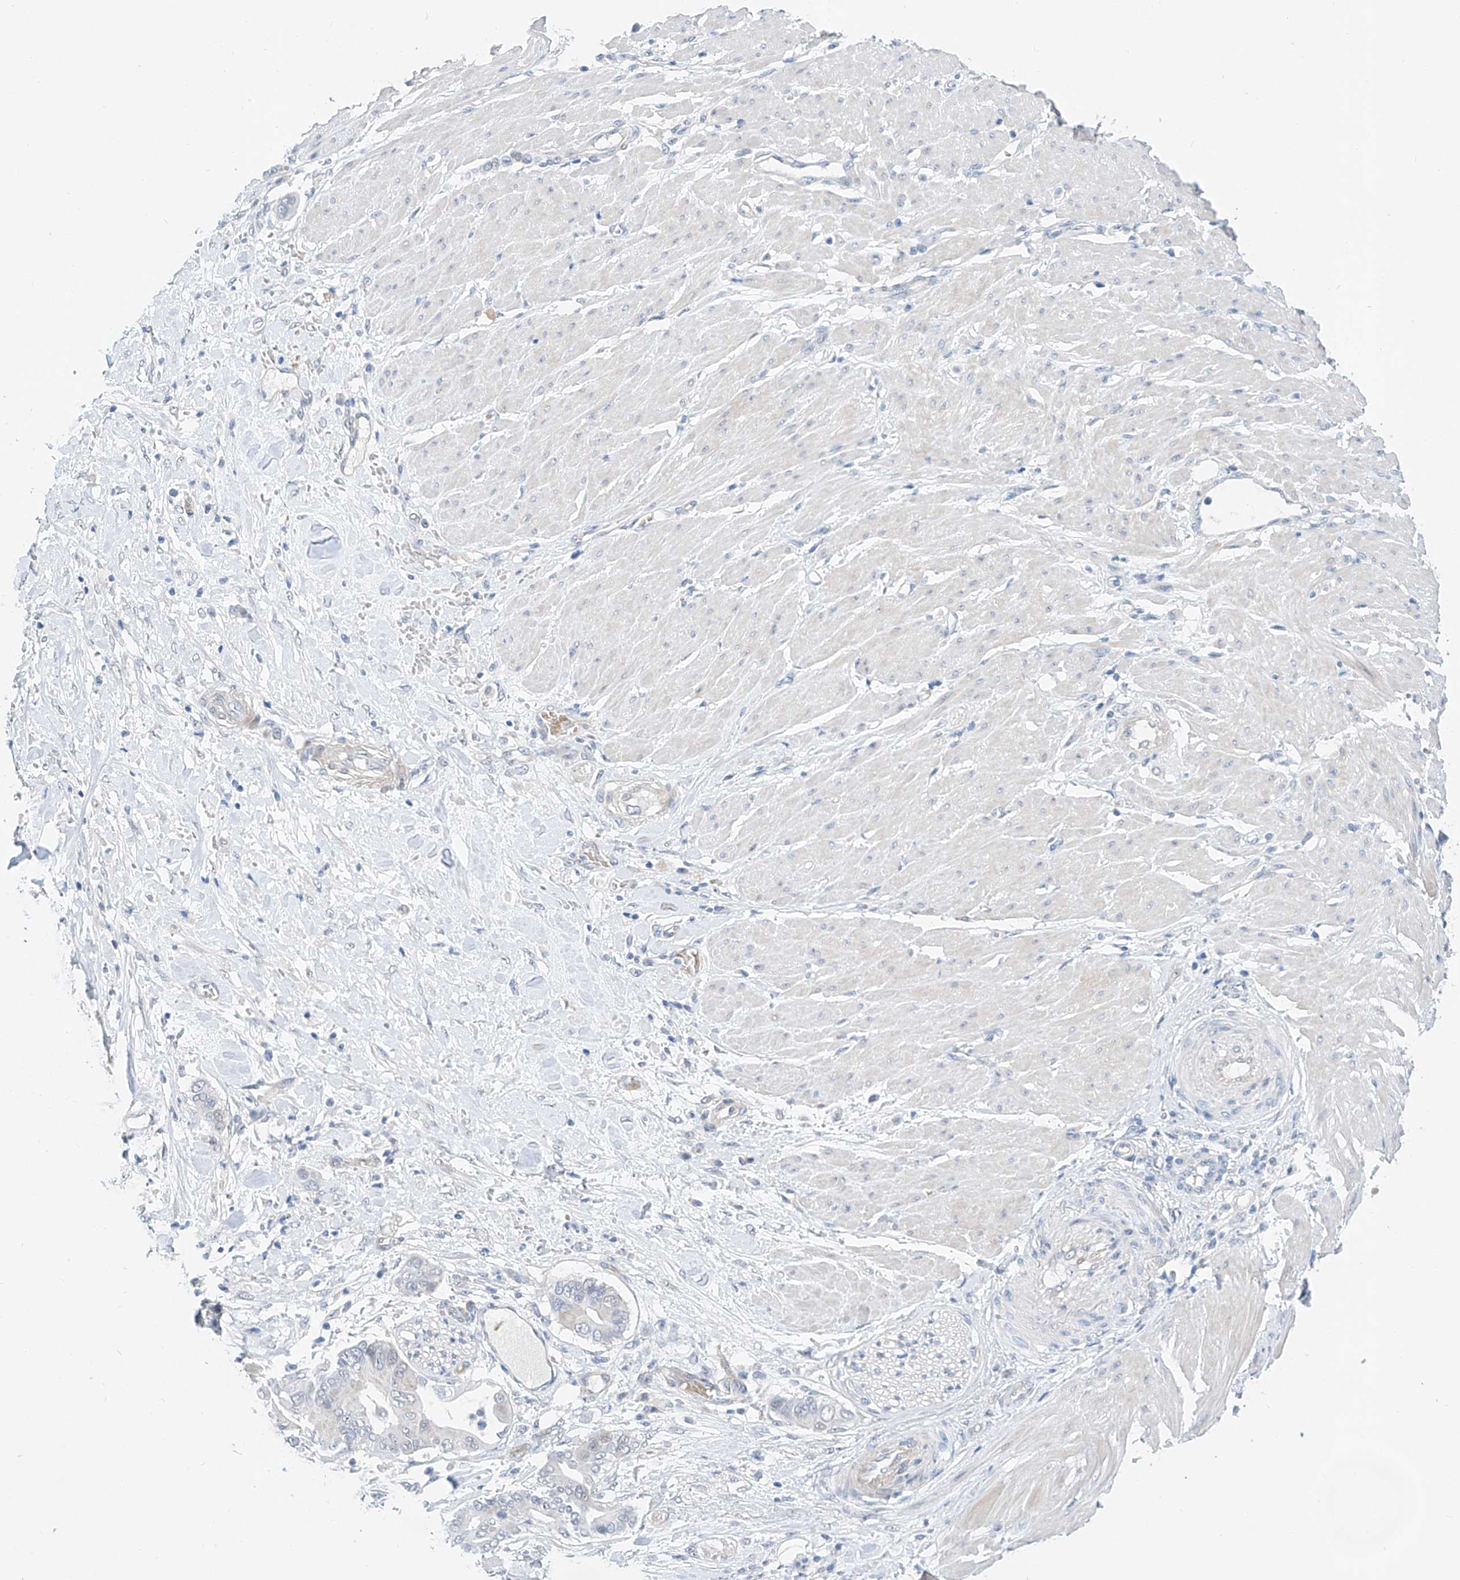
{"staining": {"intensity": "negative", "quantity": "none", "location": "none"}, "tissue": "pancreatic cancer", "cell_type": "Tumor cells", "image_type": "cancer", "snomed": [{"axis": "morphology", "description": "Adenocarcinoma, NOS"}, {"axis": "topography", "description": "Pancreas"}], "caption": "High power microscopy image of an IHC micrograph of pancreatic cancer, revealing no significant positivity in tumor cells.", "gene": "BPTF", "patient": {"sex": "male", "age": 68}}